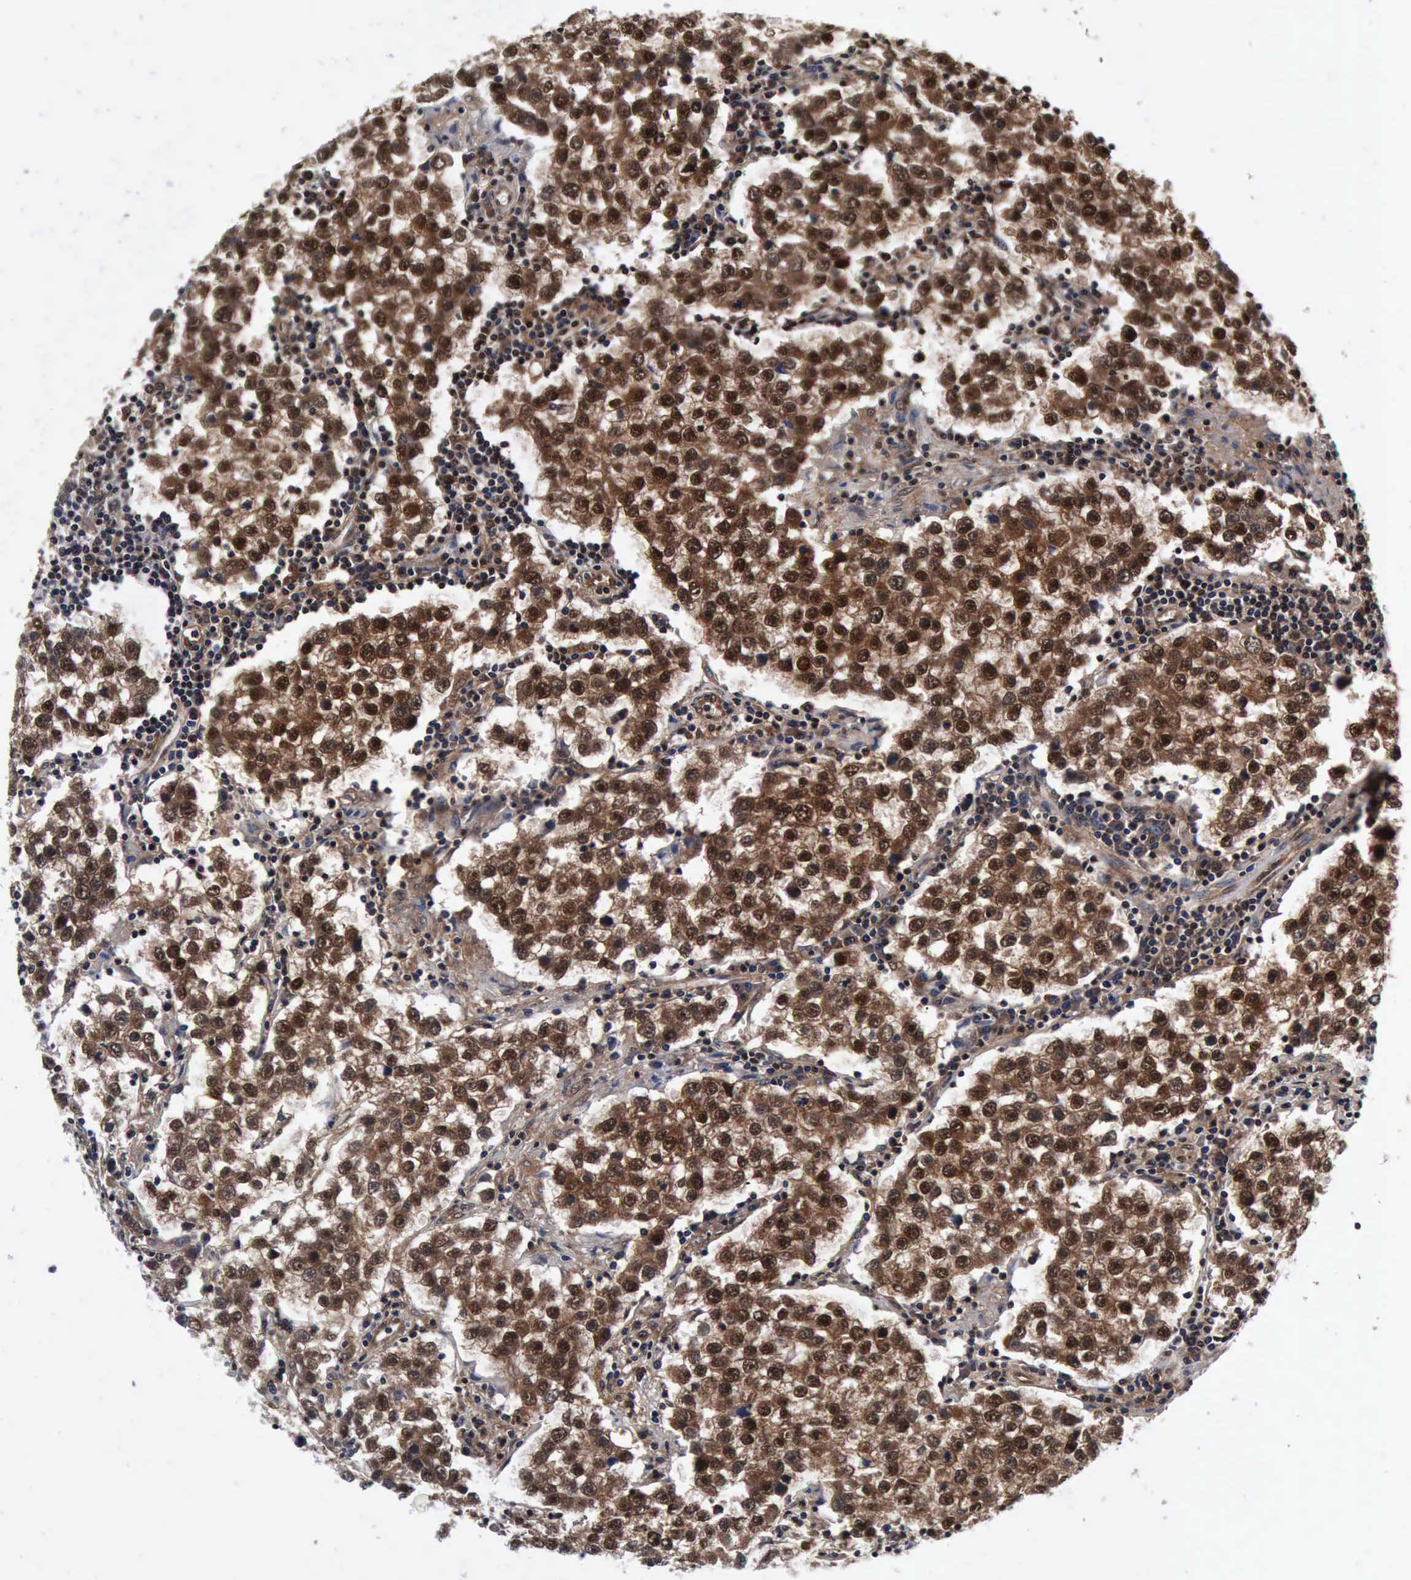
{"staining": {"intensity": "strong", "quantity": ">75%", "location": "cytoplasmic/membranous,nuclear"}, "tissue": "testis cancer", "cell_type": "Tumor cells", "image_type": "cancer", "snomed": [{"axis": "morphology", "description": "Seminoma, NOS"}, {"axis": "topography", "description": "Testis"}], "caption": "Testis cancer stained with DAB (3,3'-diaminobenzidine) IHC reveals high levels of strong cytoplasmic/membranous and nuclear staining in approximately >75% of tumor cells. (DAB (3,3'-diaminobenzidine) IHC with brightfield microscopy, high magnification).", "gene": "UBC", "patient": {"sex": "male", "age": 36}}